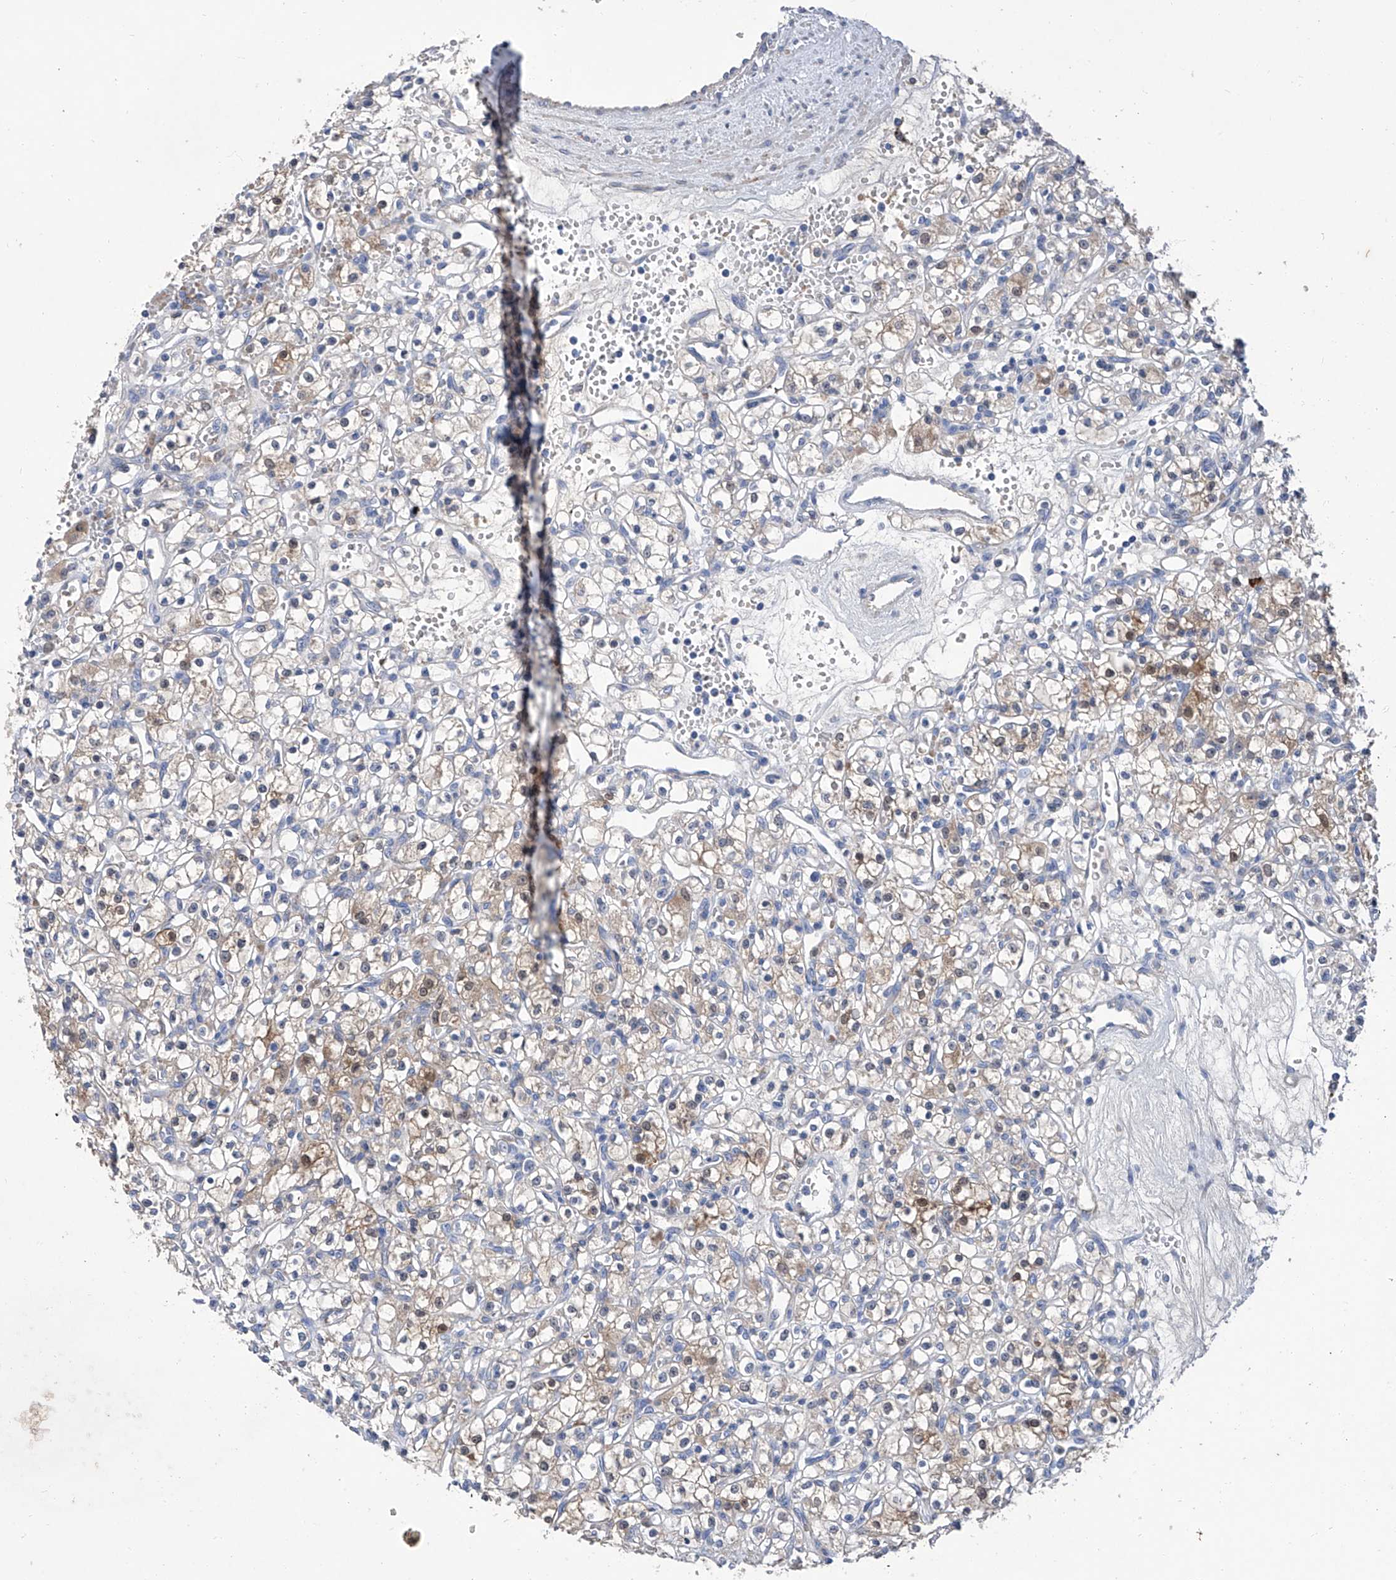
{"staining": {"intensity": "weak", "quantity": "25%-75%", "location": "cytoplasmic/membranous"}, "tissue": "renal cancer", "cell_type": "Tumor cells", "image_type": "cancer", "snomed": [{"axis": "morphology", "description": "Adenocarcinoma, NOS"}, {"axis": "topography", "description": "Kidney"}], "caption": "Renal cancer (adenocarcinoma) stained with DAB (3,3'-diaminobenzidine) IHC reveals low levels of weak cytoplasmic/membranous positivity in about 25%-75% of tumor cells.", "gene": "GPT", "patient": {"sex": "female", "age": 59}}